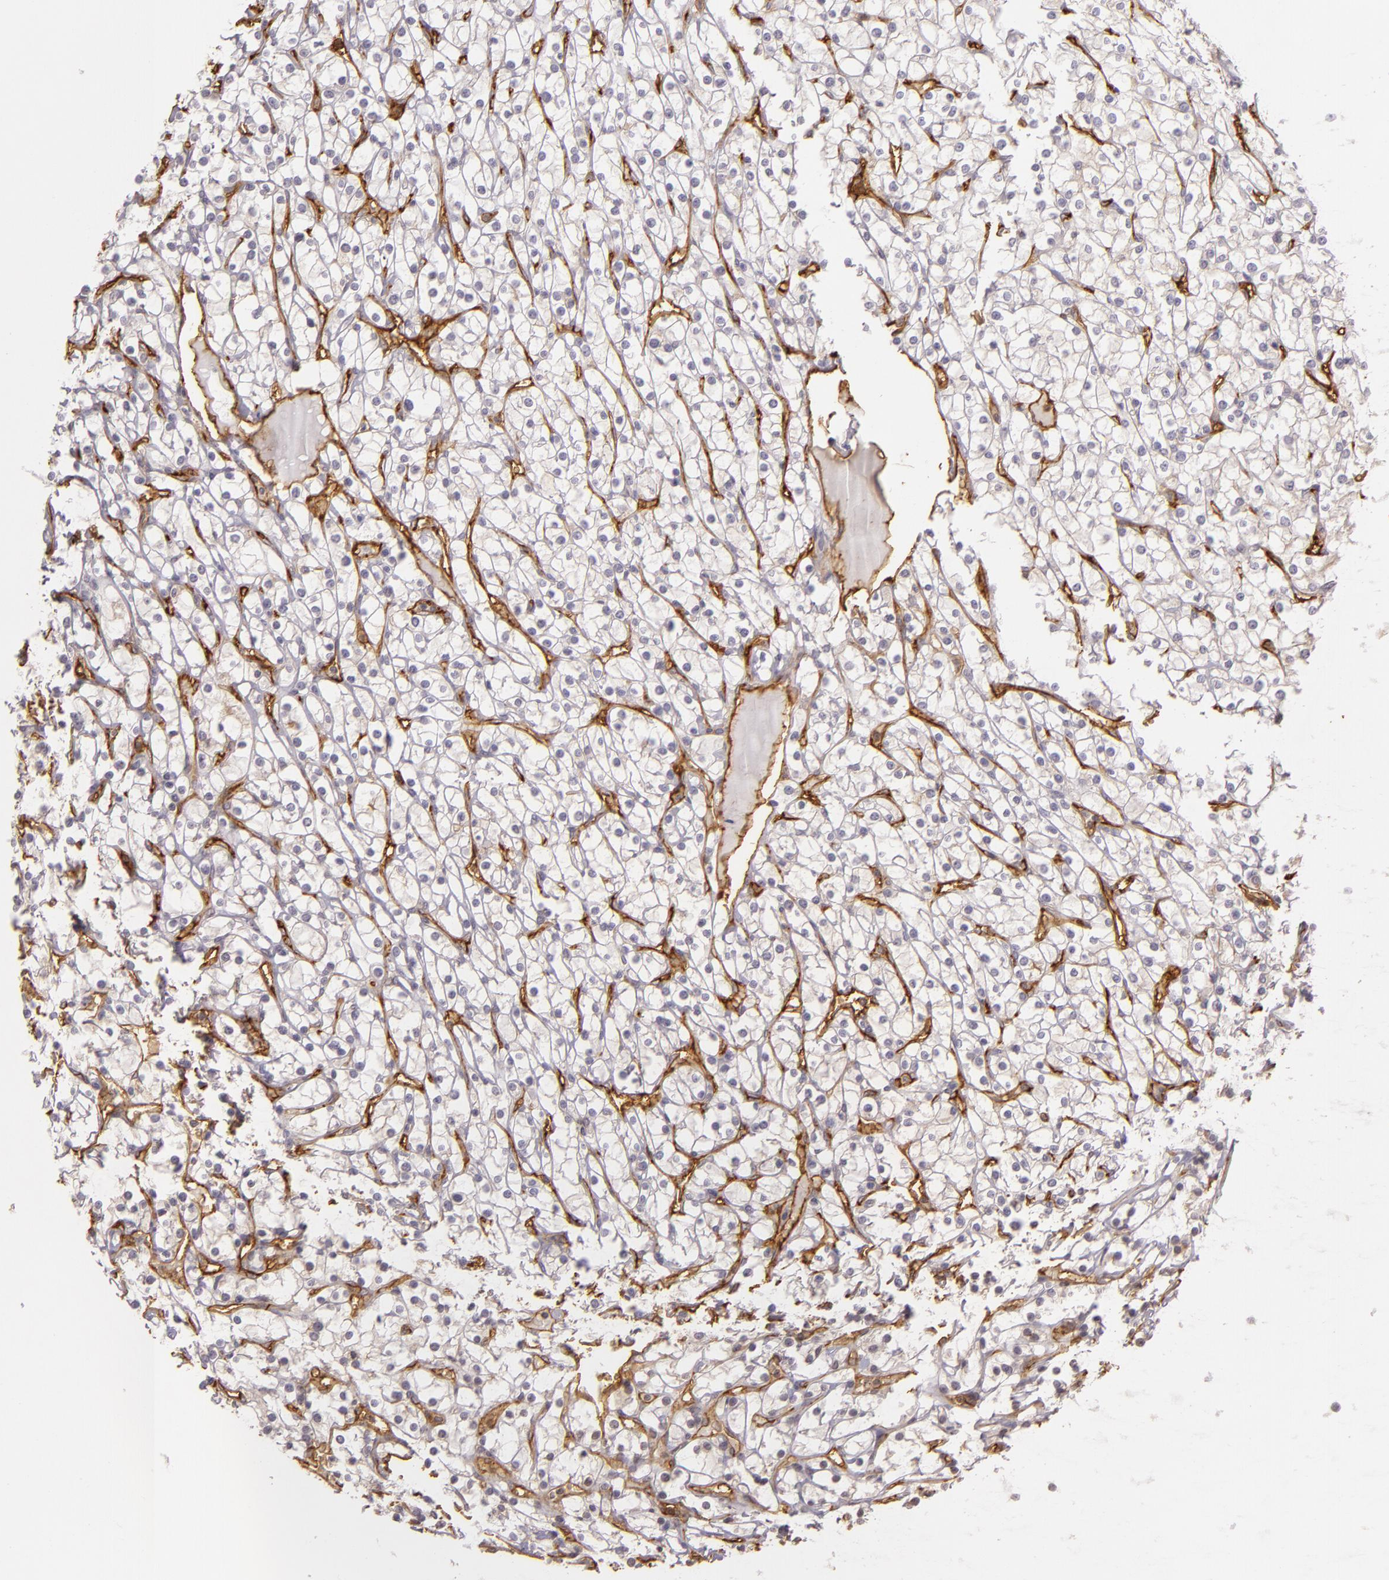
{"staining": {"intensity": "negative", "quantity": "none", "location": "none"}, "tissue": "renal cancer", "cell_type": "Tumor cells", "image_type": "cancer", "snomed": [{"axis": "morphology", "description": "Adenocarcinoma, NOS"}, {"axis": "topography", "description": "Kidney"}], "caption": "Immunohistochemistry image of neoplastic tissue: human renal cancer stained with DAB demonstrates no significant protein expression in tumor cells.", "gene": "CD59", "patient": {"sex": "female", "age": 73}}